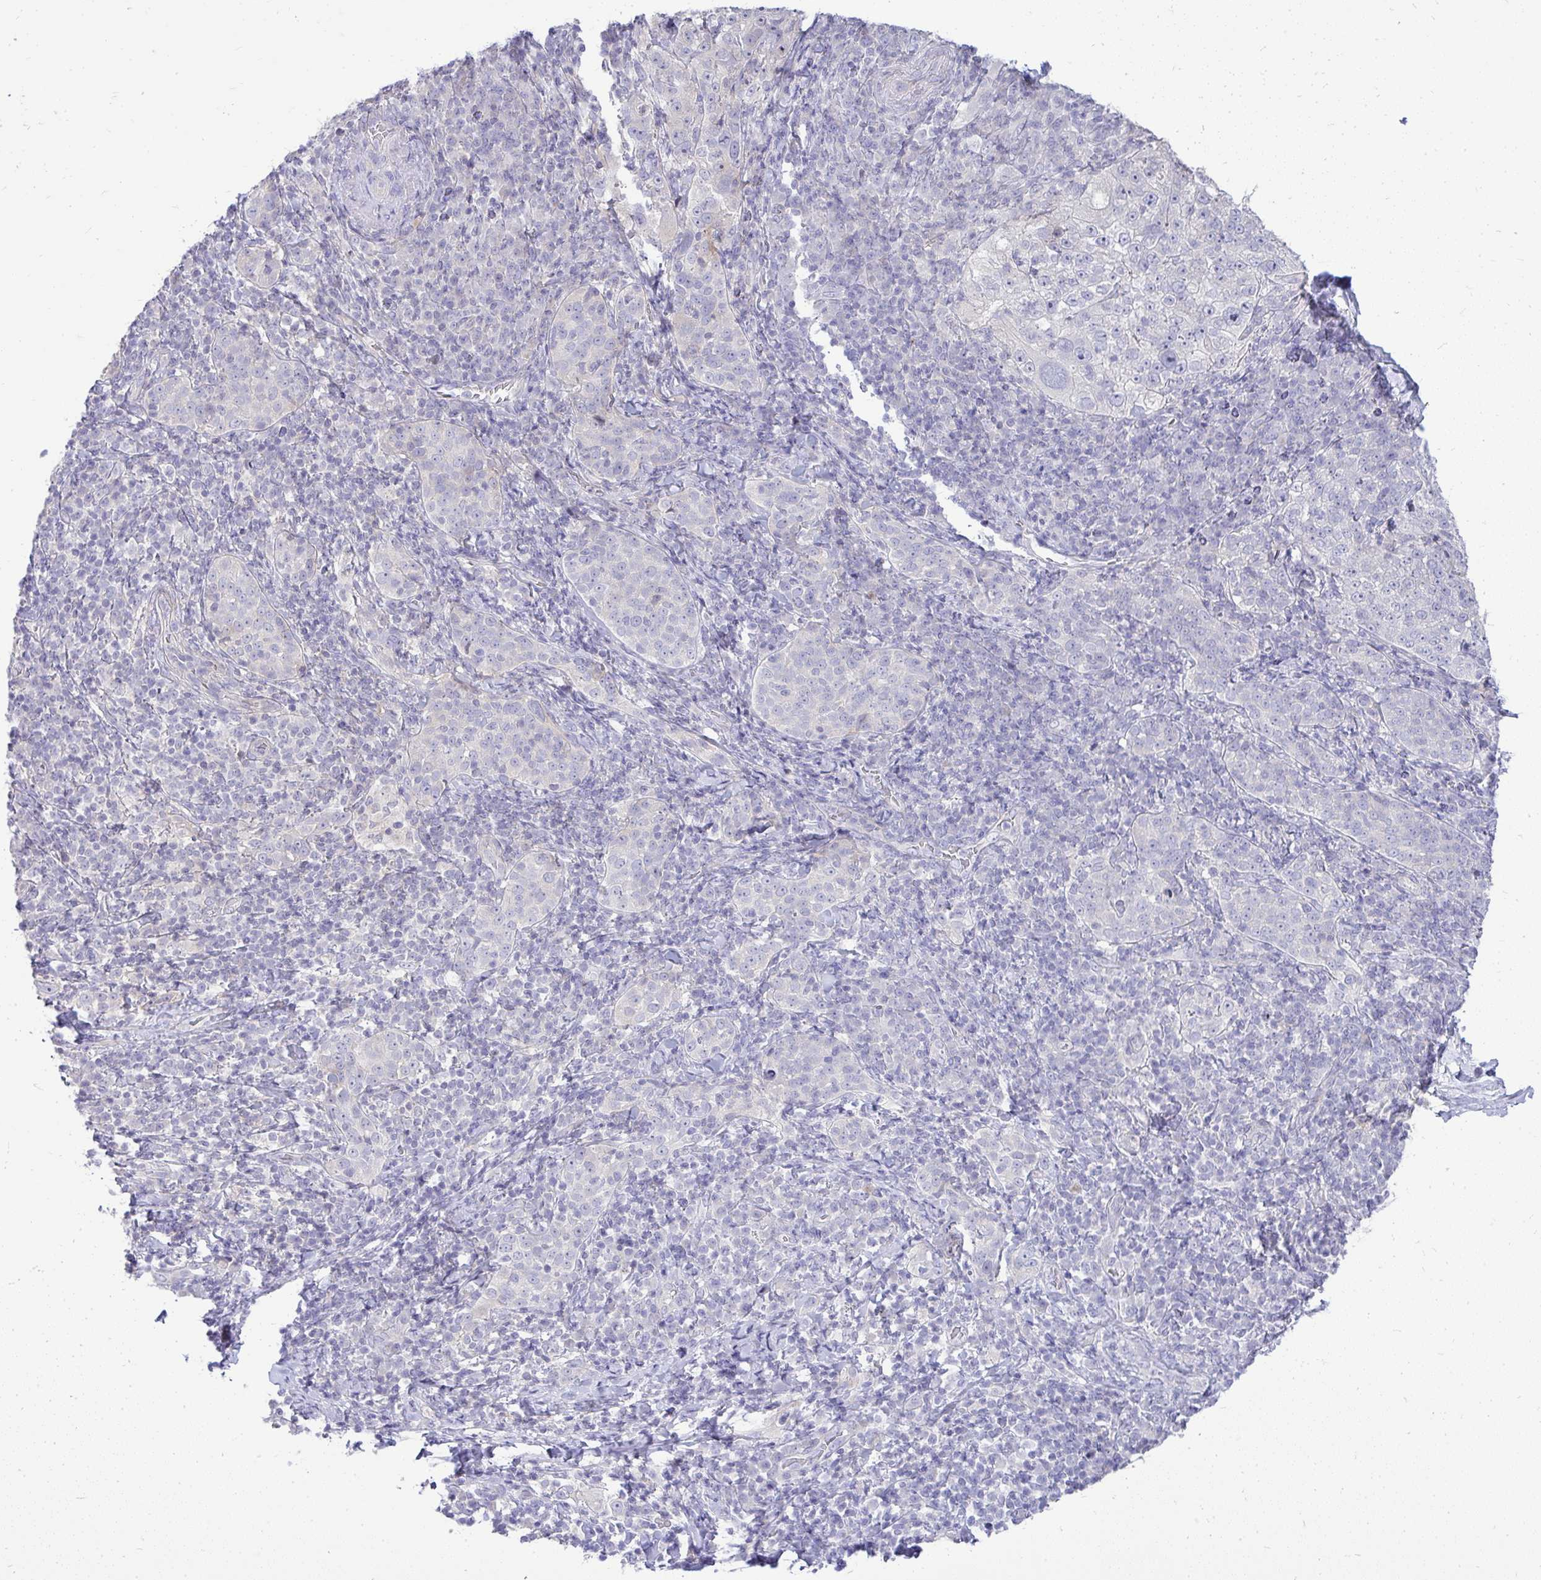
{"staining": {"intensity": "negative", "quantity": "none", "location": "none"}, "tissue": "cervical cancer", "cell_type": "Tumor cells", "image_type": "cancer", "snomed": [{"axis": "morphology", "description": "Squamous cell carcinoma, NOS"}, {"axis": "topography", "description": "Cervix"}], "caption": "IHC histopathology image of cervical squamous cell carcinoma stained for a protein (brown), which displays no staining in tumor cells. (Brightfield microscopy of DAB (3,3'-diaminobenzidine) IHC at high magnification).", "gene": "OR8D1", "patient": {"sex": "female", "age": 75}}